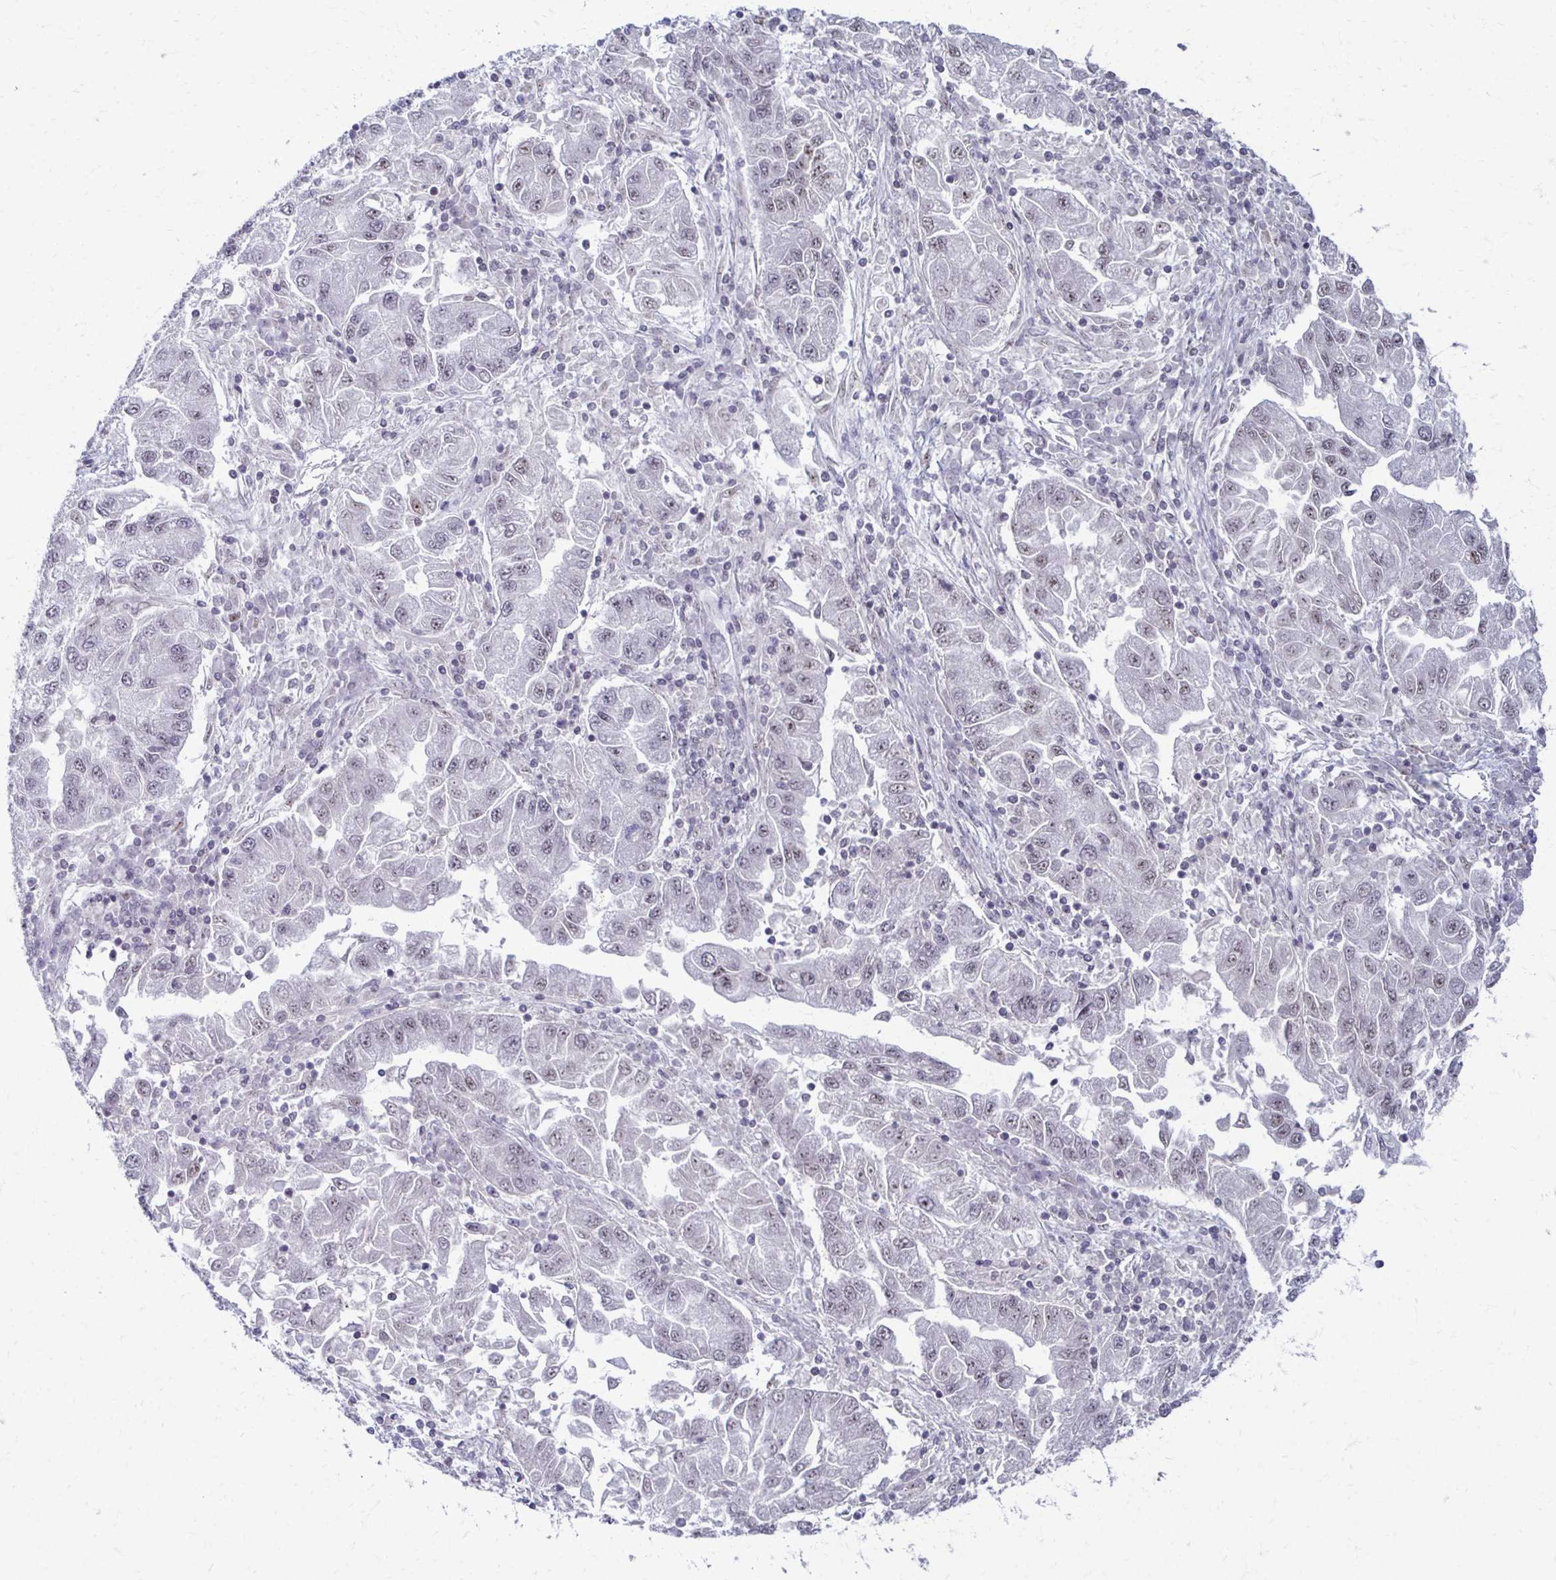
{"staining": {"intensity": "weak", "quantity": "<25%", "location": "nuclear"}, "tissue": "lung cancer", "cell_type": "Tumor cells", "image_type": "cancer", "snomed": [{"axis": "morphology", "description": "Adenocarcinoma, NOS"}, {"axis": "morphology", "description": "Adenocarcinoma primary or metastatic"}, {"axis": "topography", "description": "Lung"}], "caption": "The histopathology image exhibits no staining of tumor cells in adenocarcinoma (lung).", "gene": "IRF7", "patient": {"sex": "male", "age": 74}}